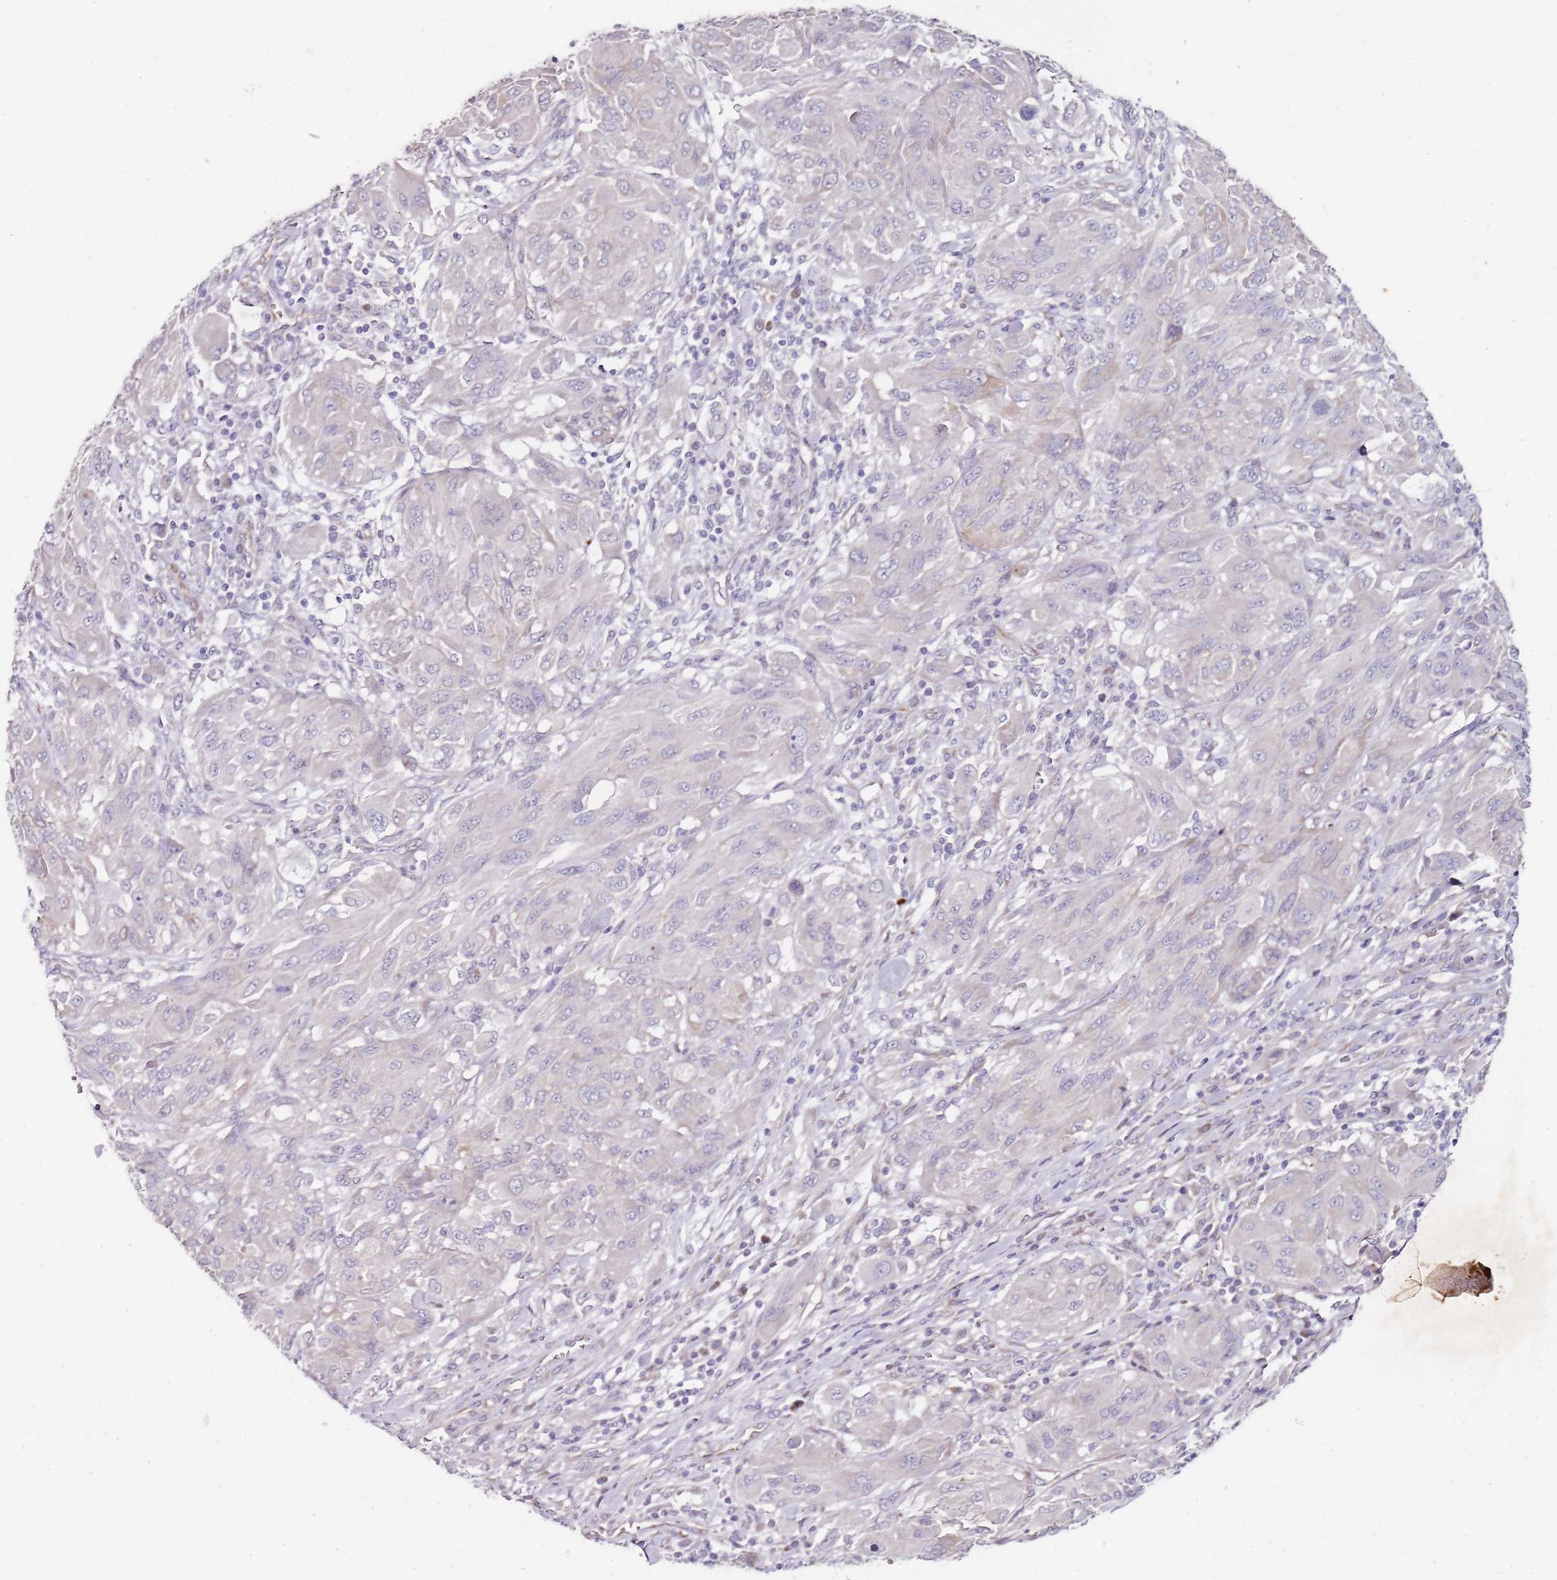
{"staining": {"intensity": "negative", "quantity": "none", "location": "none"}, "tissue": "melanoma", "cell_type": "Tumor cells", "image_type": "cancer", "snomed": [{"axis": "morphology", "description": "Malignant melanoma, NOS"}, {"axis": "topography", "description": "Skin"}], "caption": "Tumor cells show no significant protein expression in malignant melanoma.", "gene": "TBC1D9", "patient": {"sex": "female", "age": 91}}